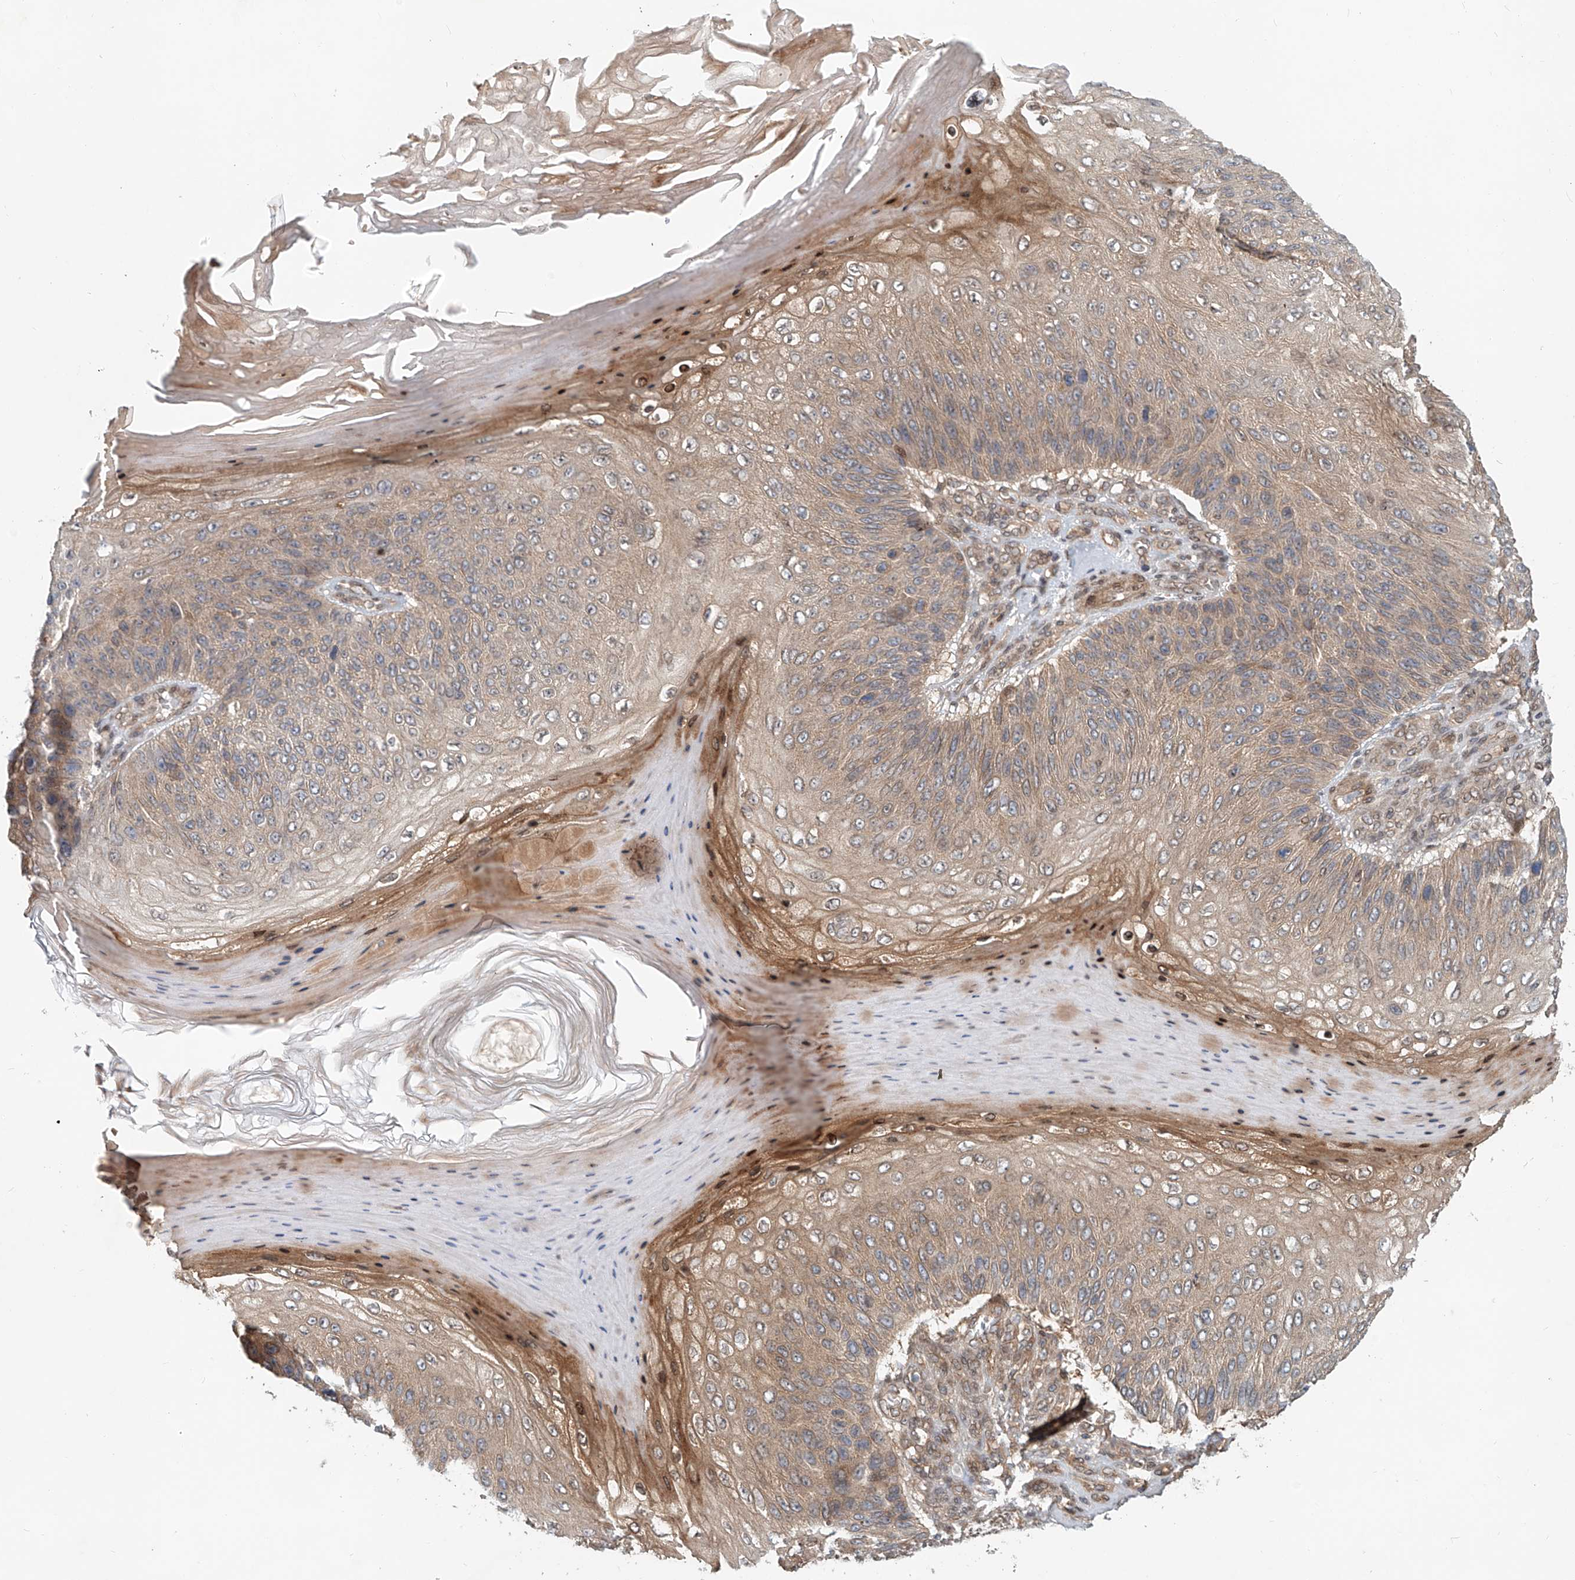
{"staining": {"intensity": "moderate", "quantity": "25%-75%", "location": "cytoplasmic/membranous"}, "tissue": "skin cancer", "cell_type": "Tumor cells", "image_type": "cancer", "snomed": [{"axis": "morphology", "description": "Squamous cell carcinoma, NOS"}, {"axis": "topography", "description": "Skin"}], "caption": "Protein staining displays moderate cytoplasmic/membranous staining in about 25%-75% of tumor cells in skin squamous cell carcinoma.", "gene": "SASH1", "patient": {"sex": "female", "age": 88}}